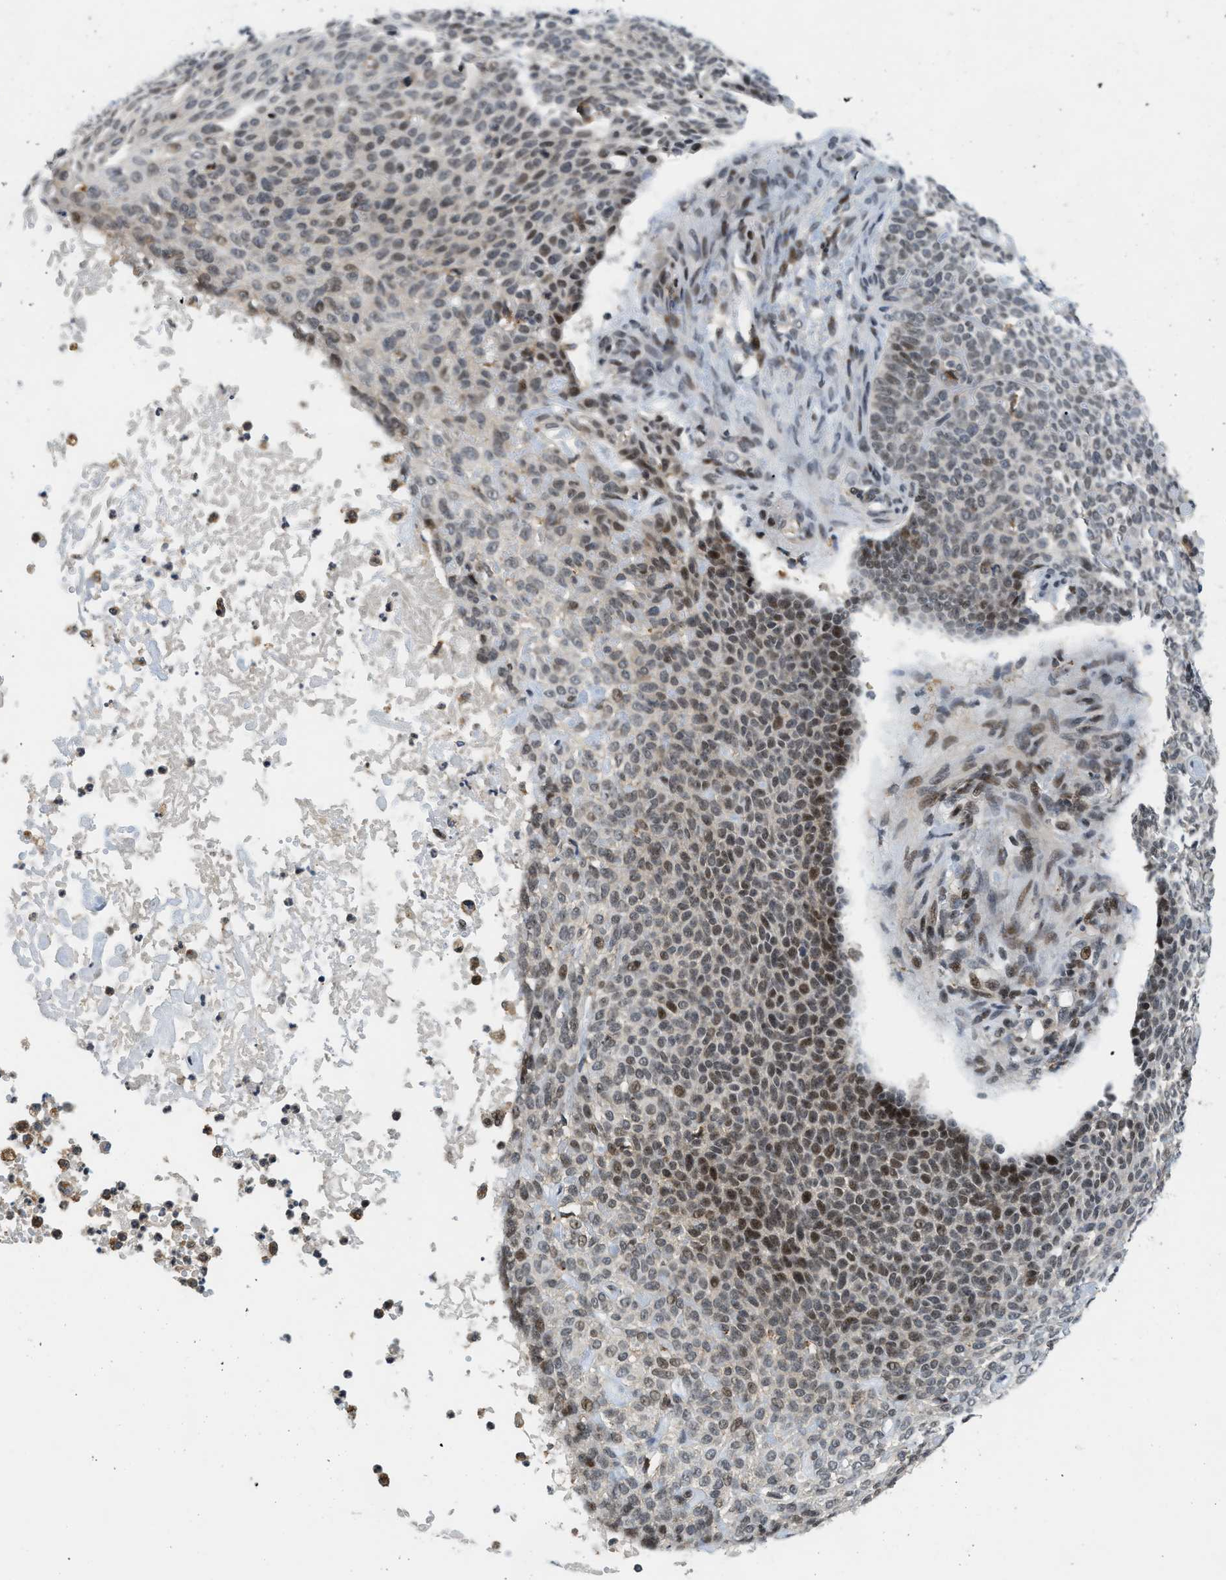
{"staining": {"intensity": "moderate", "quantity": ">75%", "location": "nuclear"}, "tissue": "skin cancer", "cell_type": "Tumor cells", "image_type": "cancer", "snomed": [{"axis": "morphology", "description": "Normal tissue, NOS"}, {"axis": "morphology", "description": "Basal cell carcinoma"}, {"axis": "topography", "description": "Skin"}], "caption": "This histopathology image exhibits immunohistochemistry staining of human skin cancer (basal cell carcinoma), with medium moderate nuclear expression in about >75% of tumor cells.", "gene": "ING1", "patient": {"sex": "male", "age": 87}}